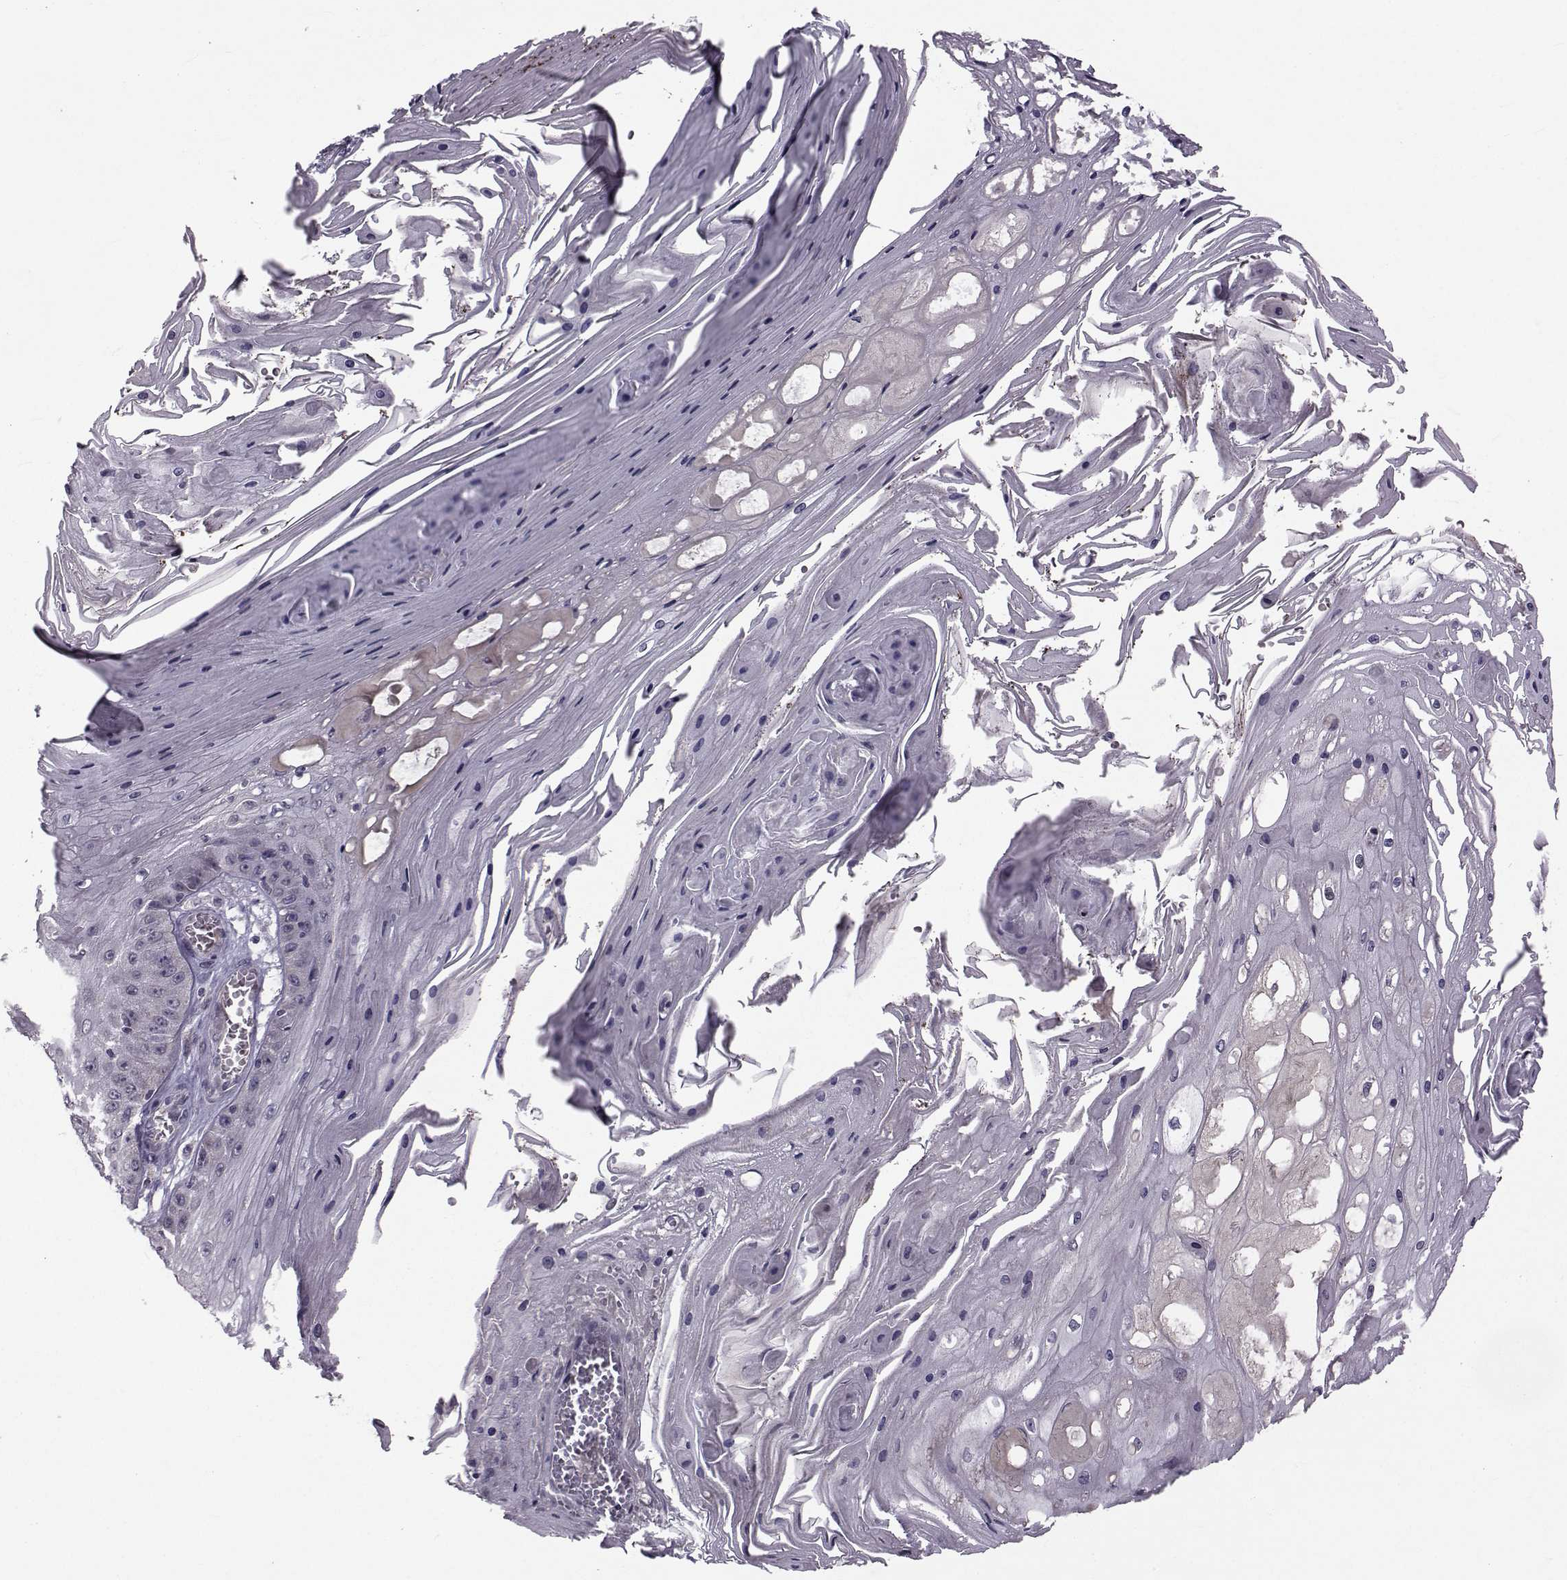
{"staining": {"intensity": "negative", "quantity": "none", "location": "none"}, "tissue": "skin cancer", "cell_type": "Tumor cells", "image_type": "cancer", "snomed": [{"axis": "morphology", "description": "Squamous cell carcinoma, NOS"}, {"axis": "topography", "description": "Skin"}], "caption": "Tumor cells are negative for protein expression in human skin cancer (squamous cell carcinoma). (DAB (3,3'-diaminobenzidine) immunohistochemistry visualized using brightfield microscopy, high magnification).", "gene": "FDXR", "patient": {"sex": "male", "age": 70}}